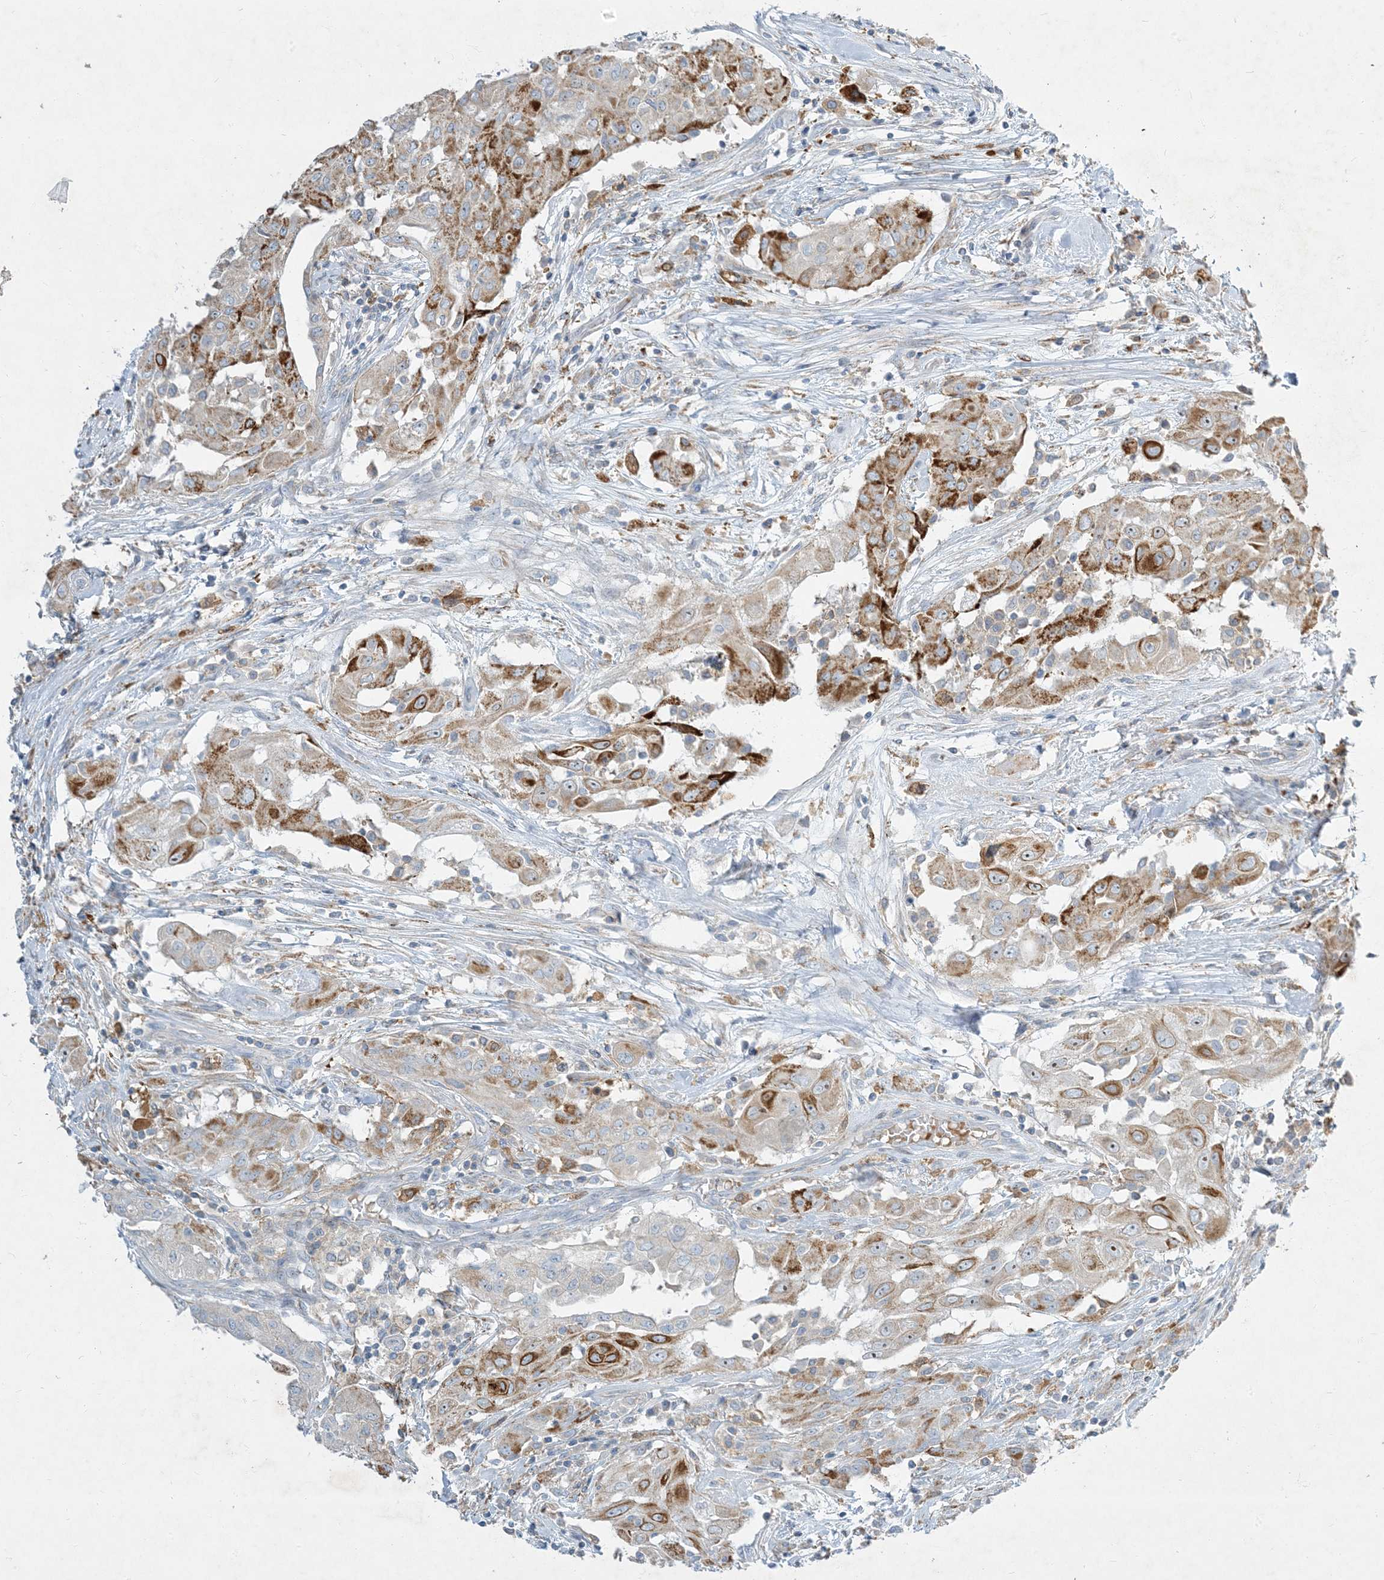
{"staining": {"intensity": "strong", "quantity": "<25%", "location": "cytoplasmic/membranous"}, "tissue": "thyroid cancer", "cell_type": "Tumor cells", "image_type": "cancer", "snomed": [{"axis": "morphology", "description": "Papillary adenocarcinoma, NOS"}, {"axis": "topography", "description": "Thyroid gland"}], "caption": "Thyroid cancer (papillary adenocarcinoma) stained for a protein (brown) shows strong cytoplasmic/membranous positive positivity in approximately <25% of tumor cells.", "gene": "LTN1", "patient": {"sex": "female", "age": 59}}